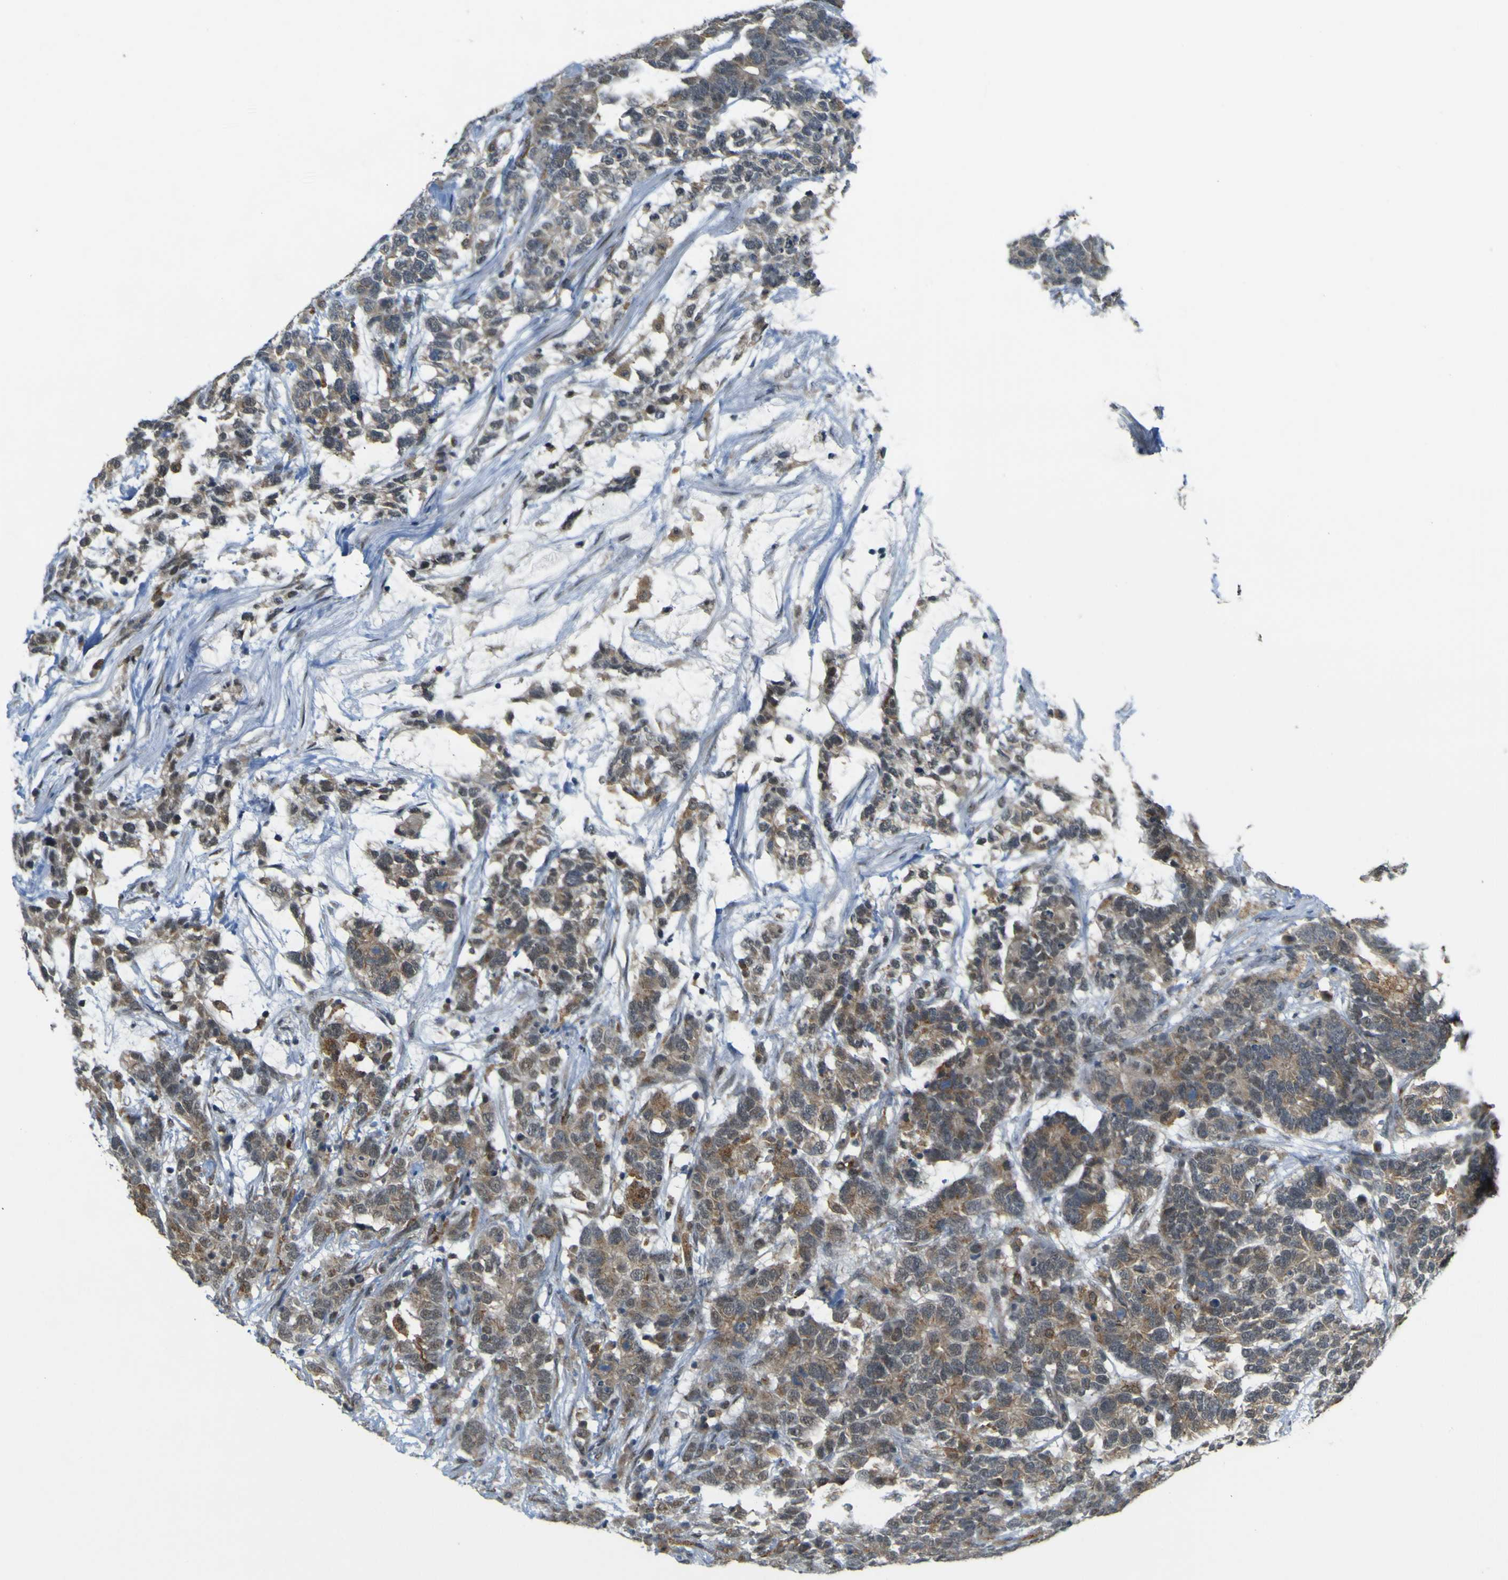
{"staining": {"intensity": "weak", "quantity": ">75%", "location": "cytoplasmic/membranous"}, "tissue": "testis cancer", "cell_type": "Tumor cells", "image_type": "cancer", "snomed": [{"axis": "morphology", "description": "Carcinoma, Embryonal, NOS"}, {"axis": "topography", "description": "Testis"}], "caption": "Protein staining reveals weak cytoplasmic/membranous positivity in about >75% of tumor cells in testis cancer. (brown staining indicates protein expression, while blue staining denotes nuclei).", "gene": "IGF2R", "patient": {"sex": "male", "age": 26}}